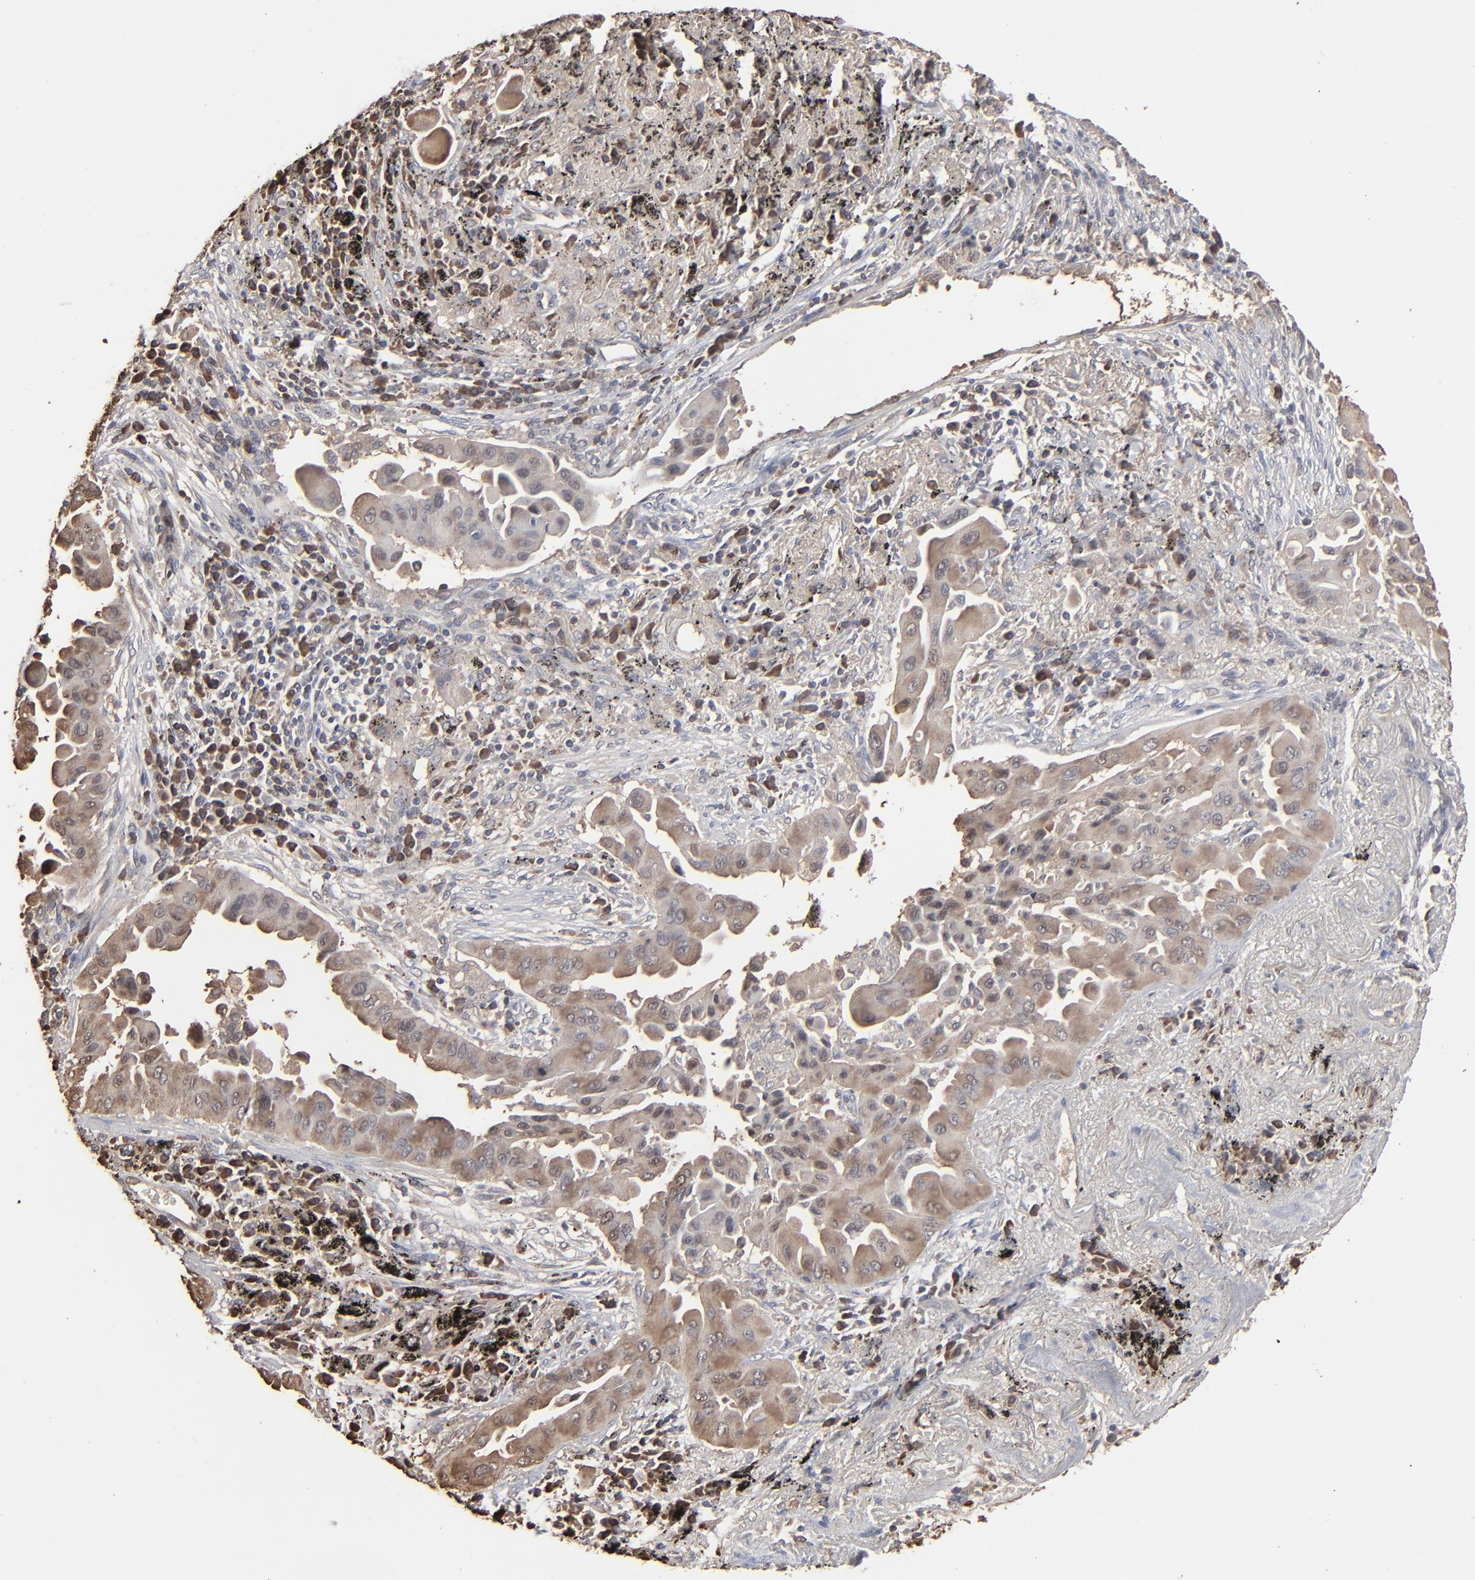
{"staining": {"intensity": "moderate", "quantity": ">75%", "location": "cytoplasmic/membranous"}, "tissue": "lung cancer", "cell_type": "Tumor cells", "image_type": "cancer", "snomed": [{"axis": "morphology", "description": "Adenocarcinoma, NOS"}, {"axis": "topography", "description": "Lung"}], "caption": "This photomicrograph reveals immunohistochemistry staining of adenocarcinoma (lung), with medium moderate cytoplasmic/membranous positivity in approximately >75% of tumor cells.", "gene": "NME1-NME2", "patient": {"sex": "male", "age": 68}}